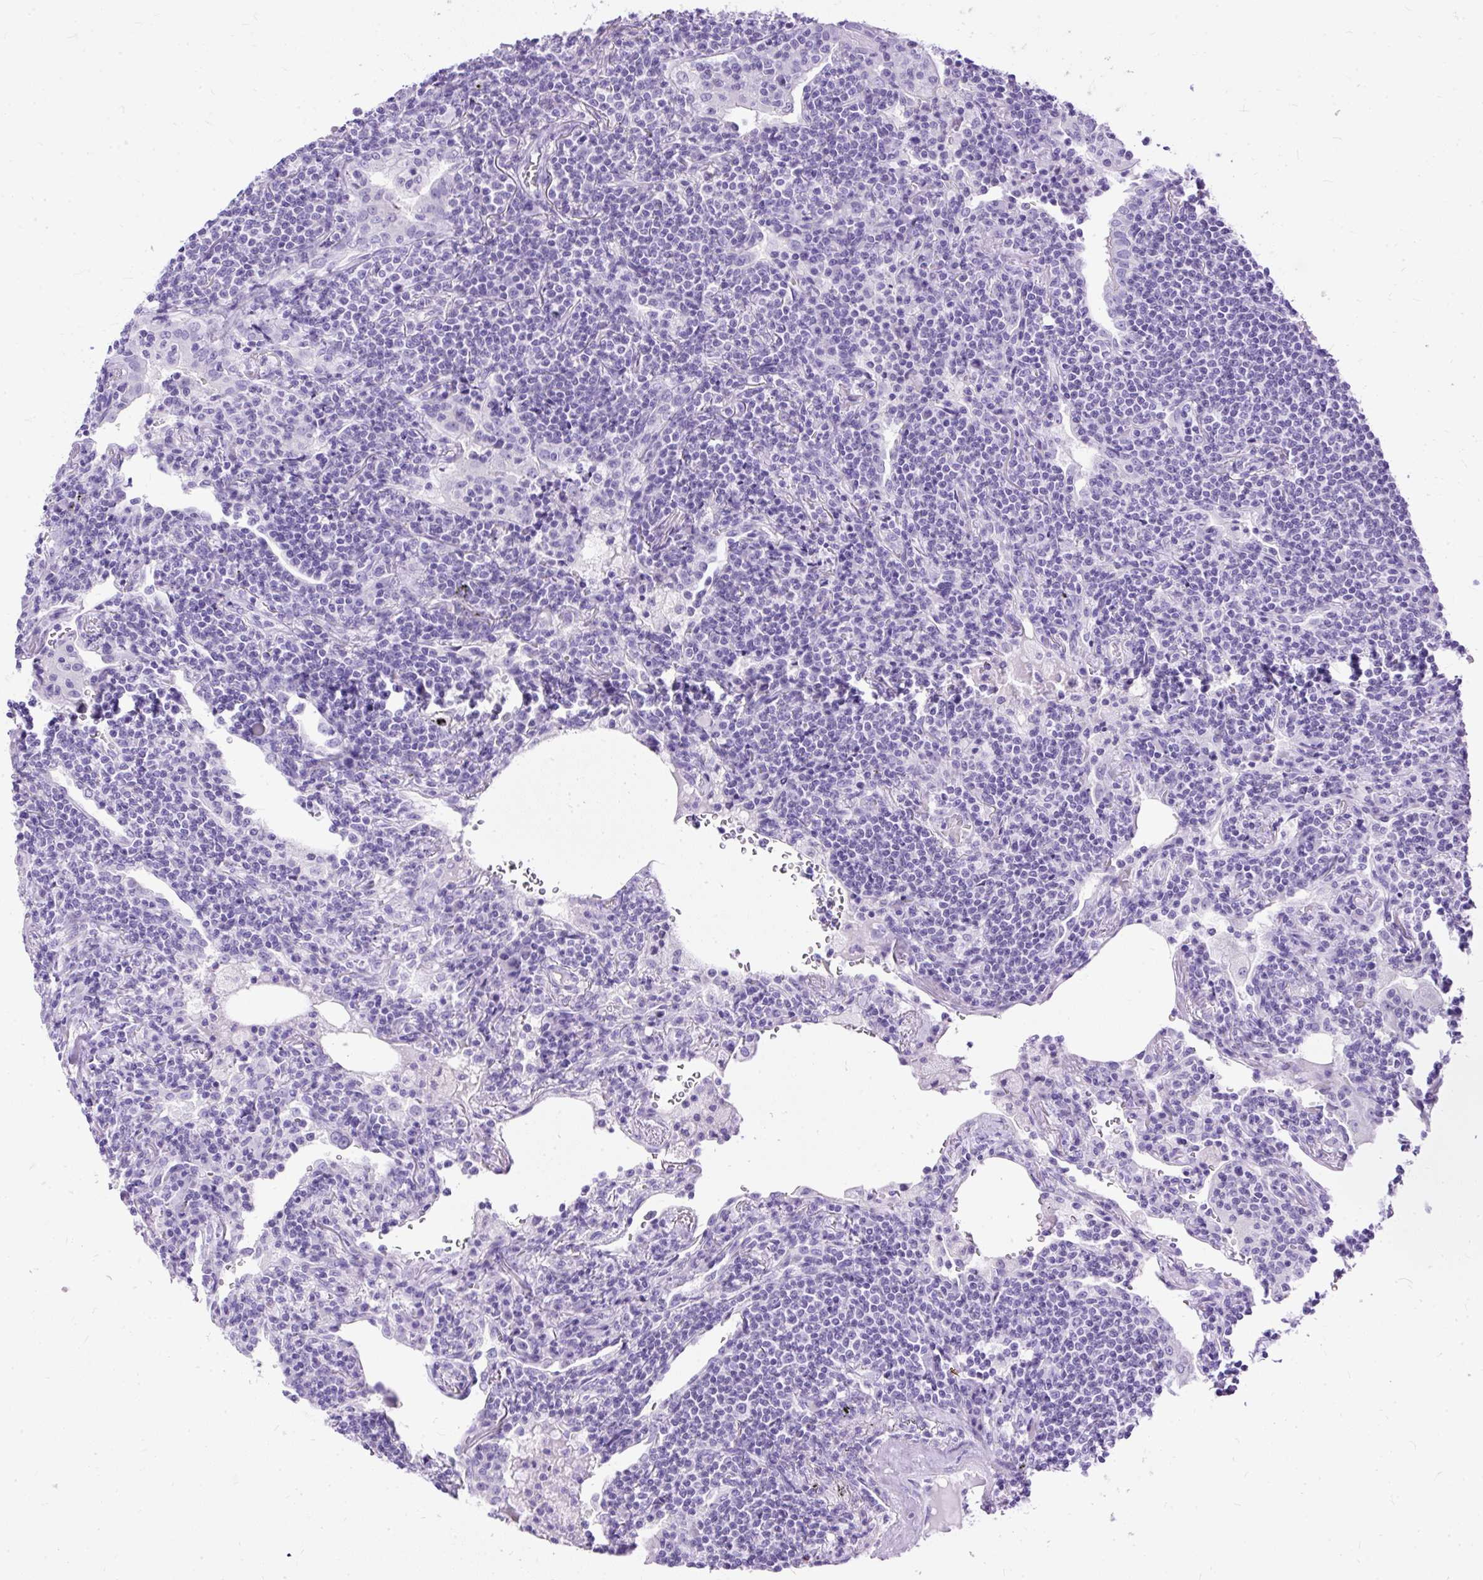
{"staining": {"intensity": "negative", "quantity": "none", "location": "none"}, "tissue": "lymphoma", "cell_type": "Tumor cells", "image_type": "cancer", "snomed": [{"axis": "morphology", "description": "Malignant lymphoma, non-Hodgkin's type, Low grade"}, {"axis": "topography", "description": "Lung"}], "caption": "Immunohistochemical staining of lymphoma shows no significant expression in tumor cells.", "gene": "HEY1", "patient": {"sex": "female", "age": 71}}